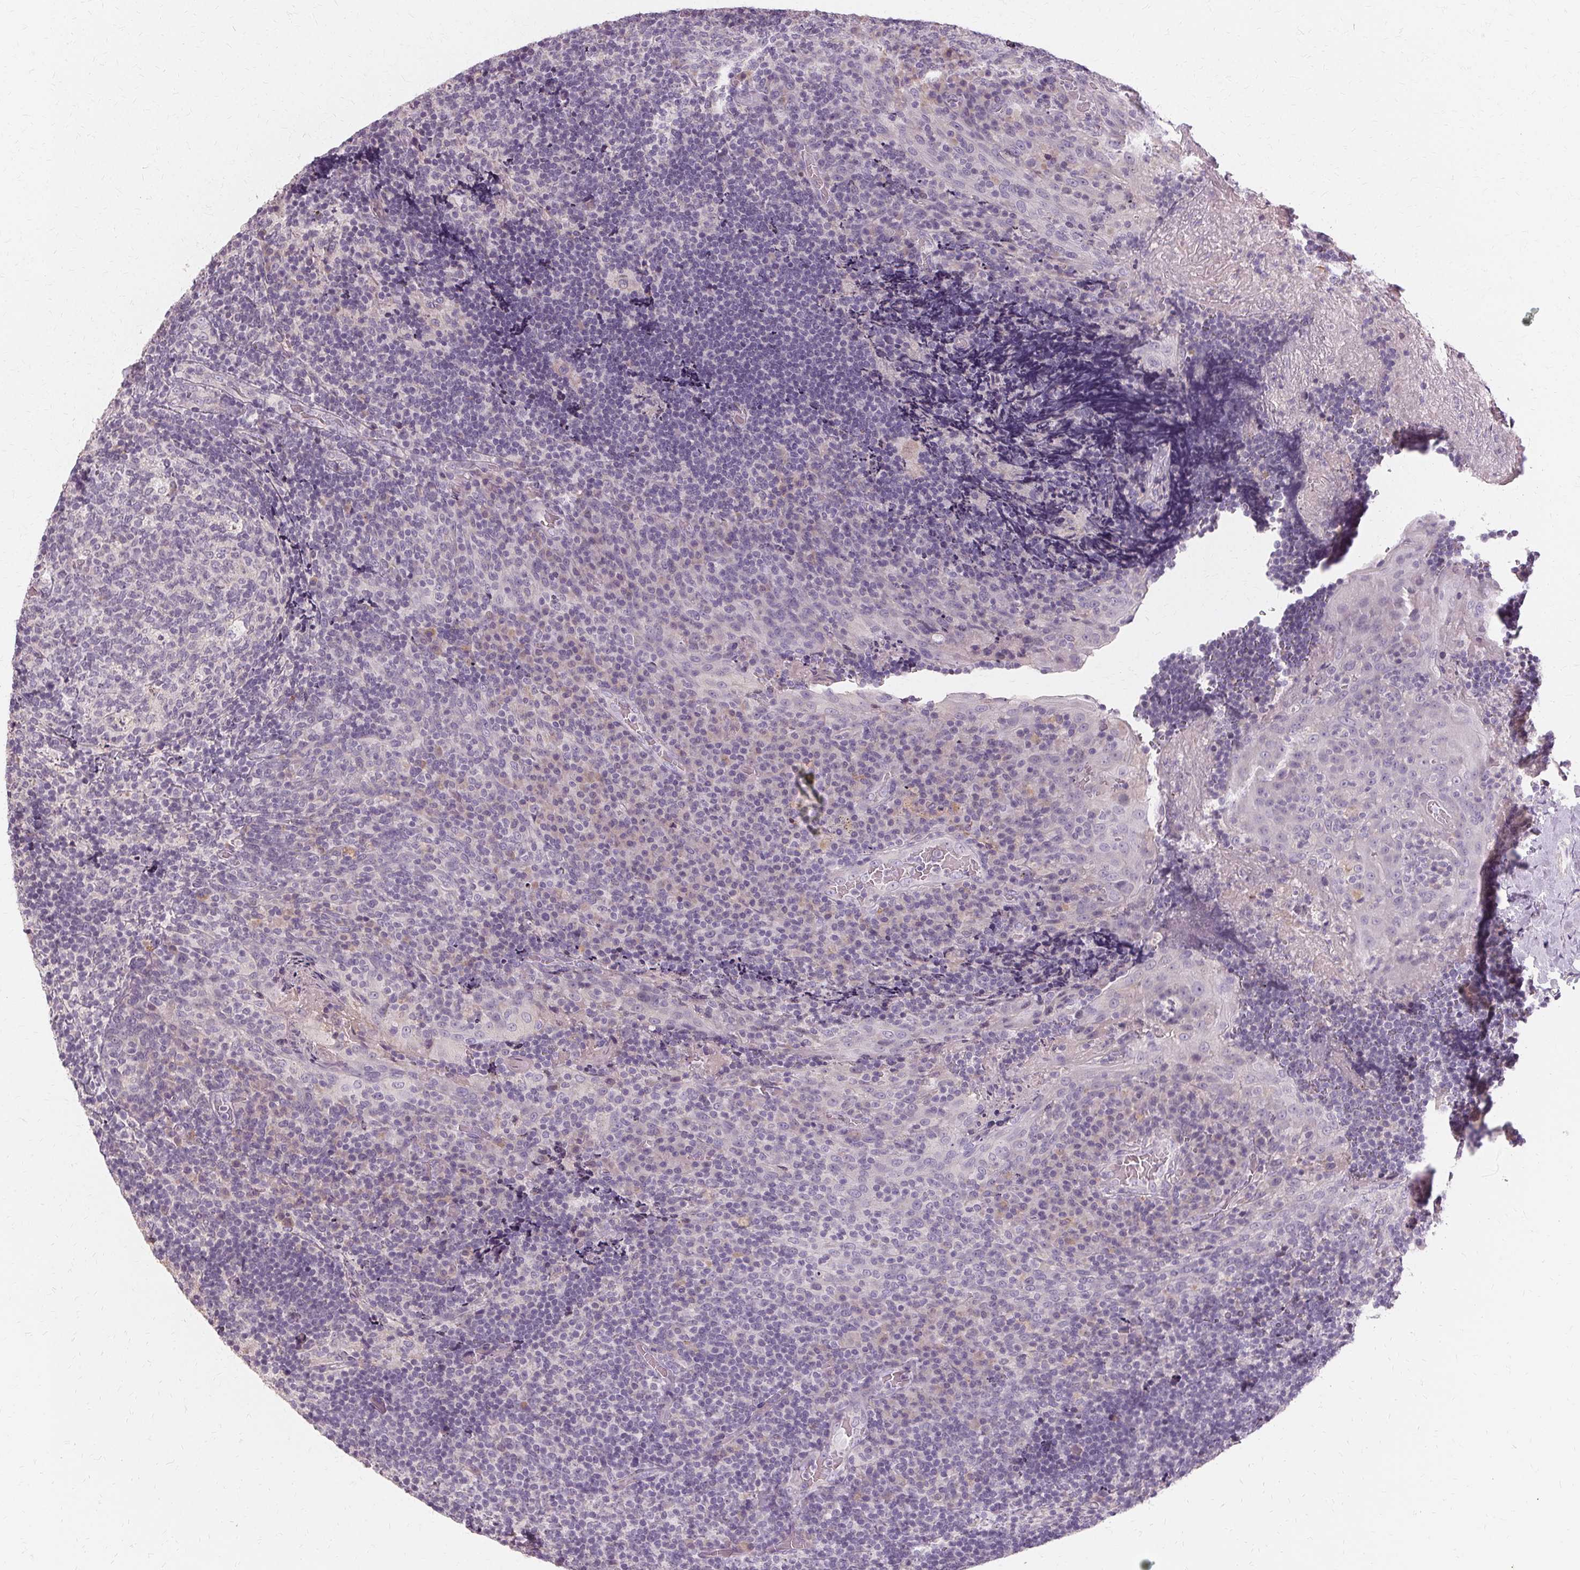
{"staining": {"intensity": "negative", "quantity": "none", "location": "none"}, "tissue": "tonsil", "cell_type": "Germinal center cells", "image_type": "normal", "snomed": [{"axis": "morphology", "description": "Normal tissue, NOS"}, {"axis": "topography", "description": "Tonsil"}], "caption": "High power microscopy image of an immunohistochemistry (IHC) micrograph of benign tonsil, revealing no significant expression in germinal center cells. (Immunohistochemistry, brightfield microscopy, high magnification).", "gene": "IFNGR1", "patient": {"sex": "male", "age": 17}}